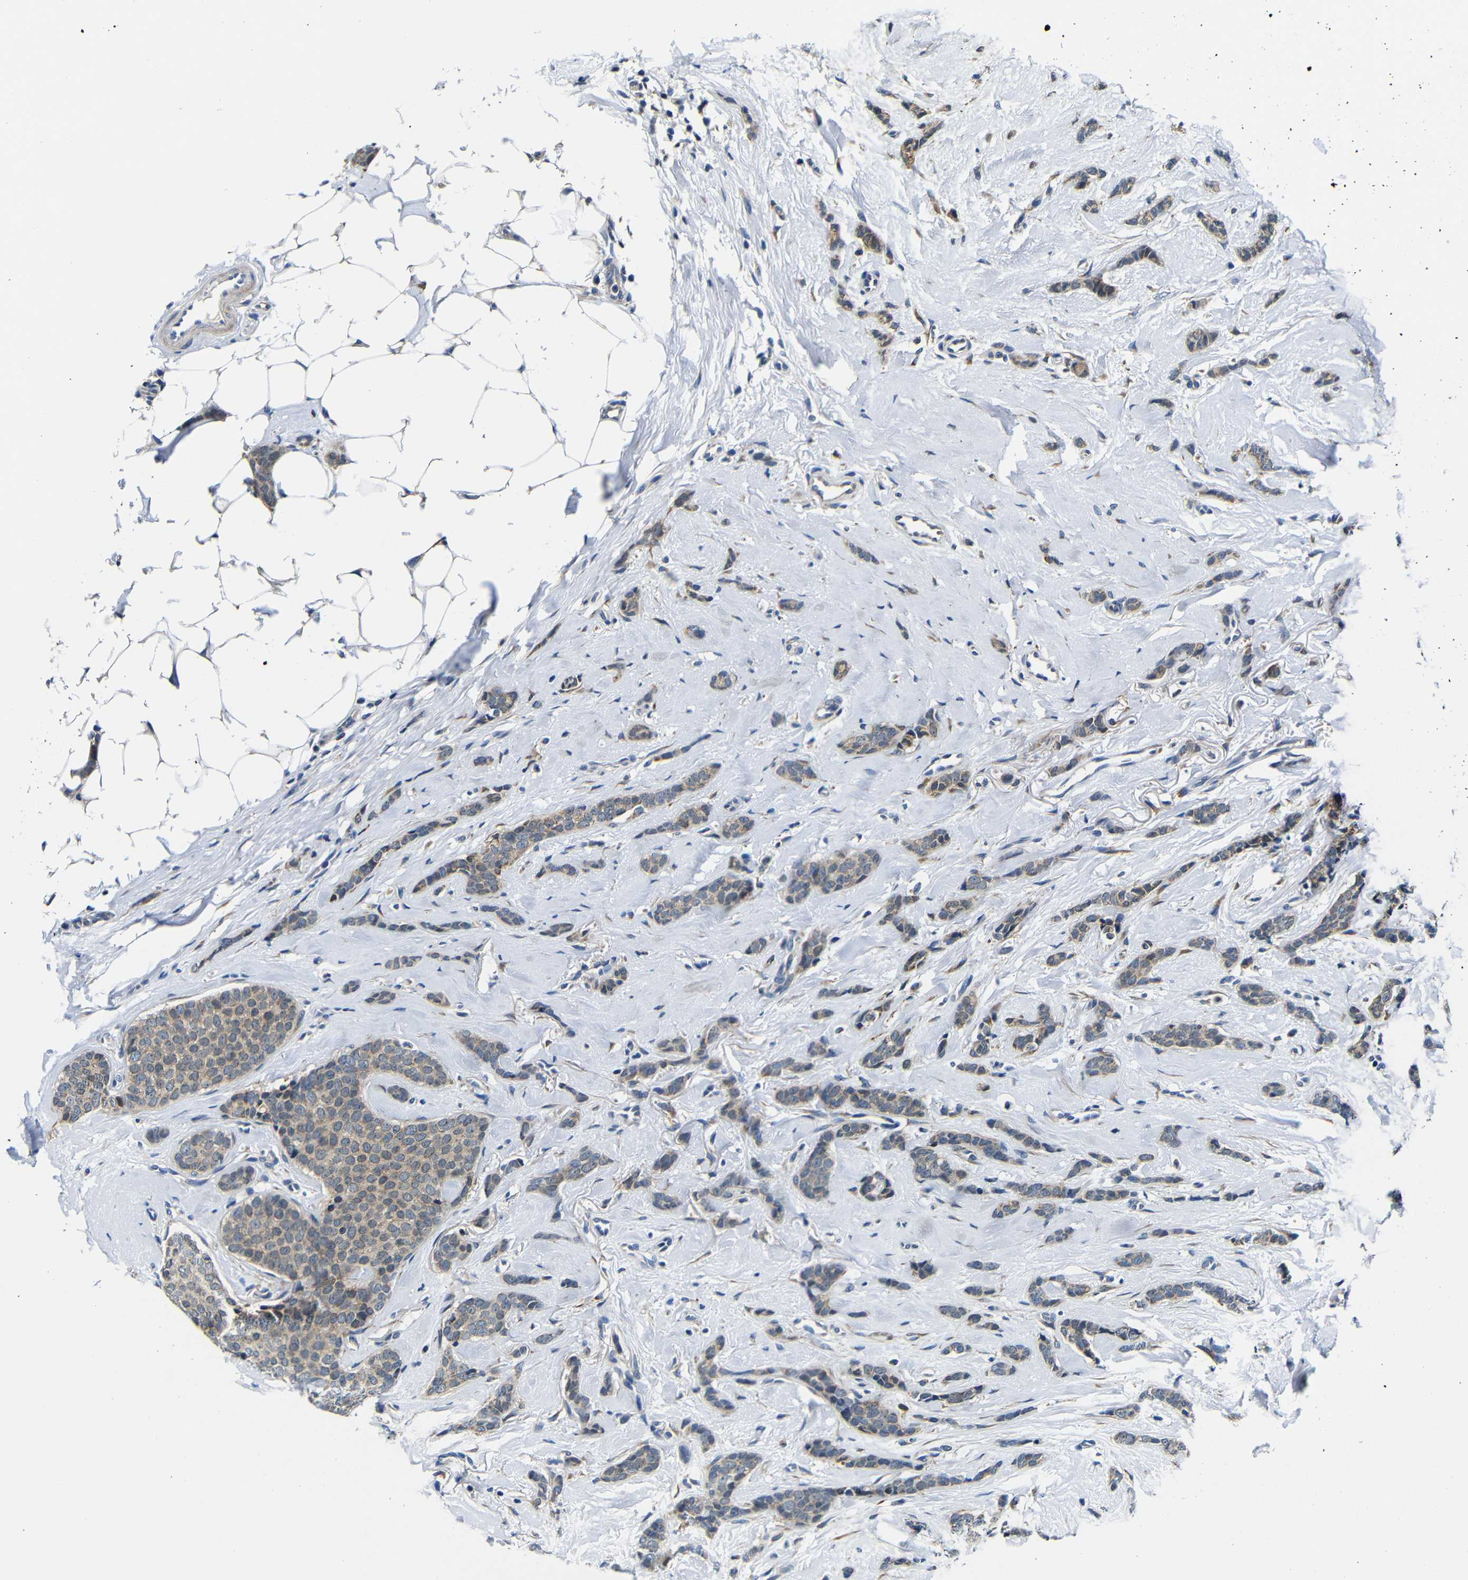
{"staining": {"intensity": "weak", "quantity": ">75%", "location": "cytoplasmic/membranous"}, "tissue": "breast cancer", "cell_type": "Tumor cells", "image_type": "cancer", "snomed": [{"axis": "morphology", "description": "Lobular carcinoma"}, {"axis": "topography", "description": "Skin"}, {"axis": "topography", "description": "Breast"}], "caption": "Breast cancer stained with DAB immunohistochemistry (IHC) displays low levels of weak cytoplasmic/membranous expression in about >75% of tumor cells.", "gene": "FKBP14", "patient": {"sex": "female", "age": 46}}